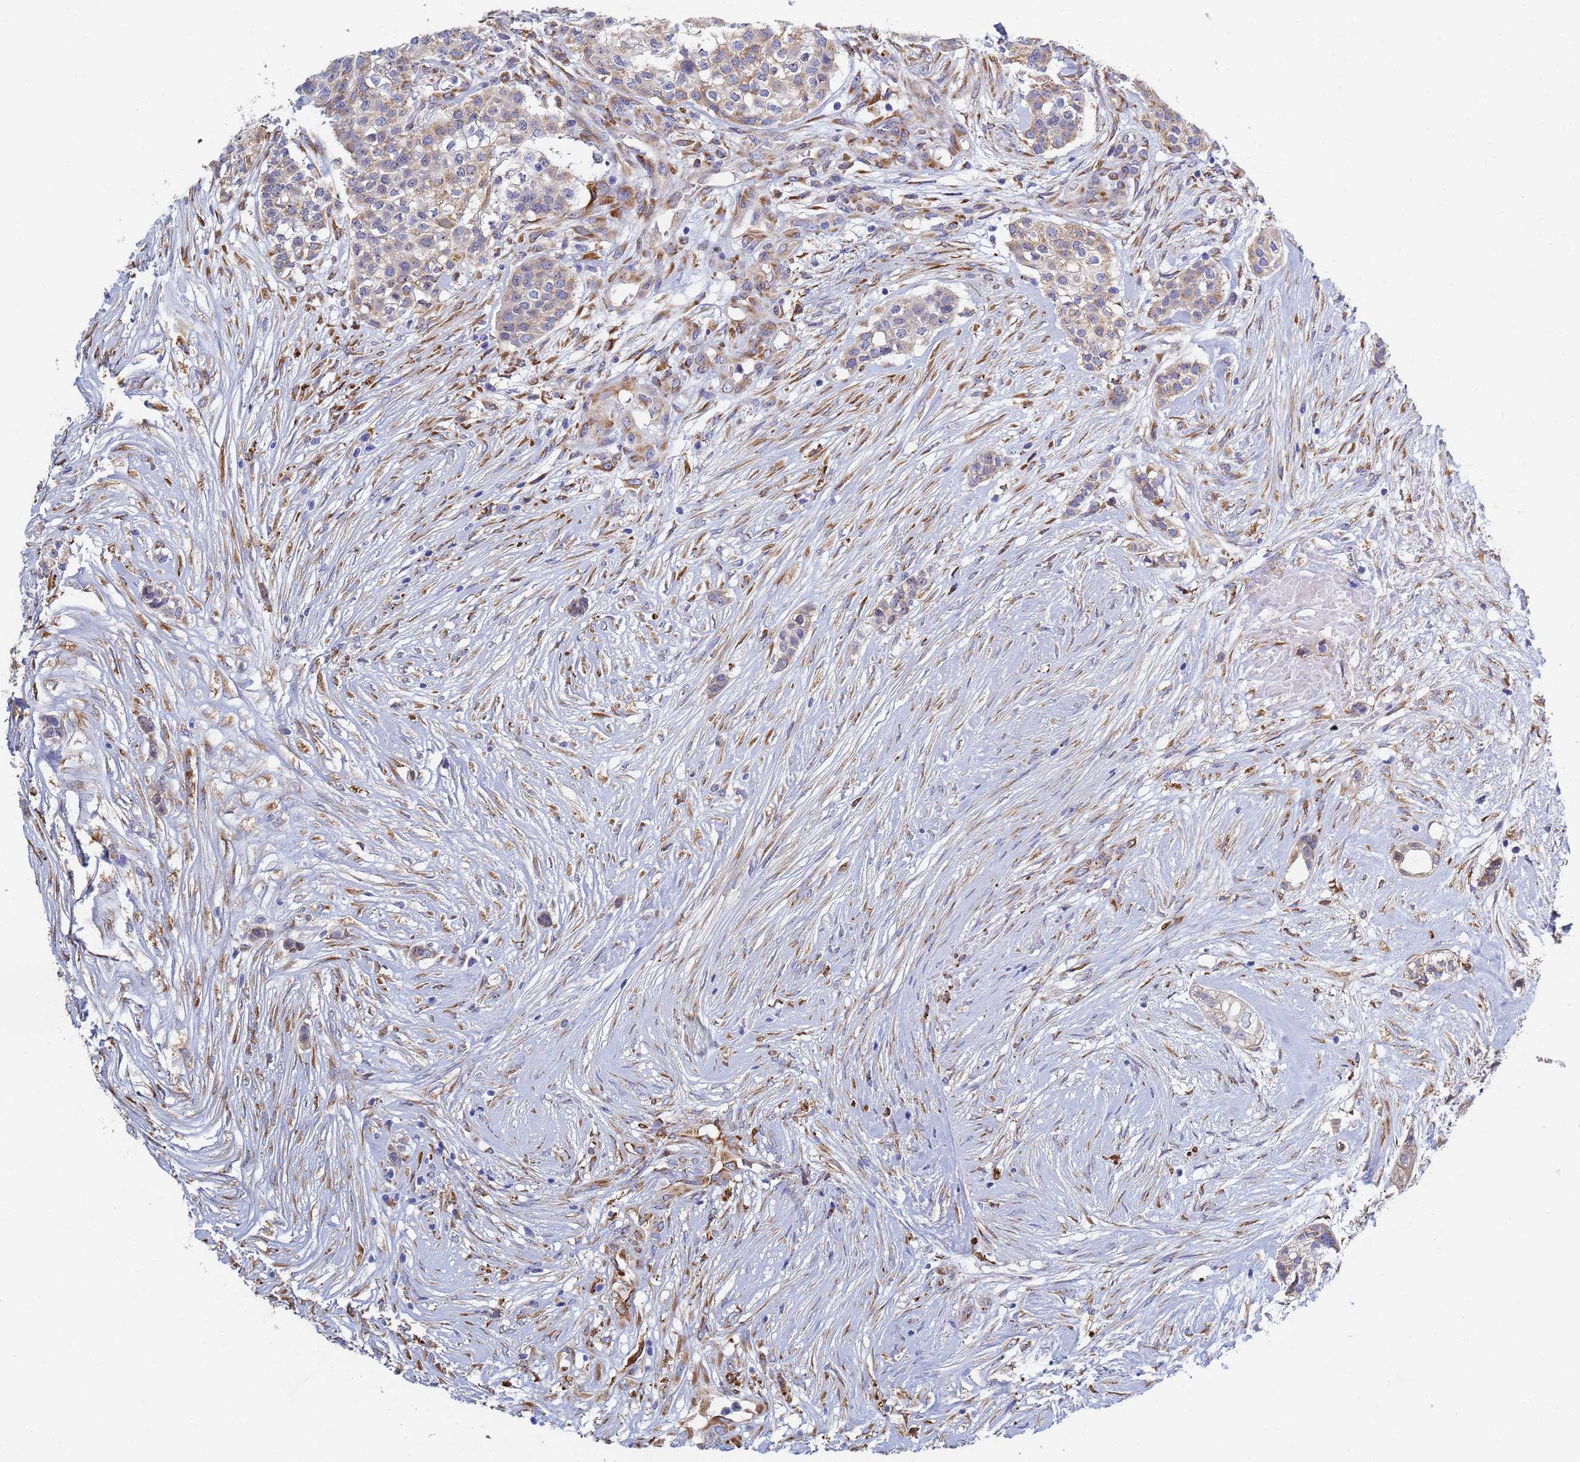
{"staining": {"intensity": "weak", "quantity": "25%-75%", "location": "cytoplasmic/membranous"}, "tissue": "head and neck cancer", "cell_type": "Tumor cells", "image_type": "cancer", "snomed": [{"axis": "morphology", "description": "Adenocarcinoma, NOS"}, {"axis": "topography", "description": "Head-Neck"}], "caption": "IHC (DAB) staining of head and neck cancer reveals weak cytoplasmic/membranous protein staining in about 25%-75% of tumor cells.", "gene": "GDAP2", "patient": {"sex": "male", "age": 81}}